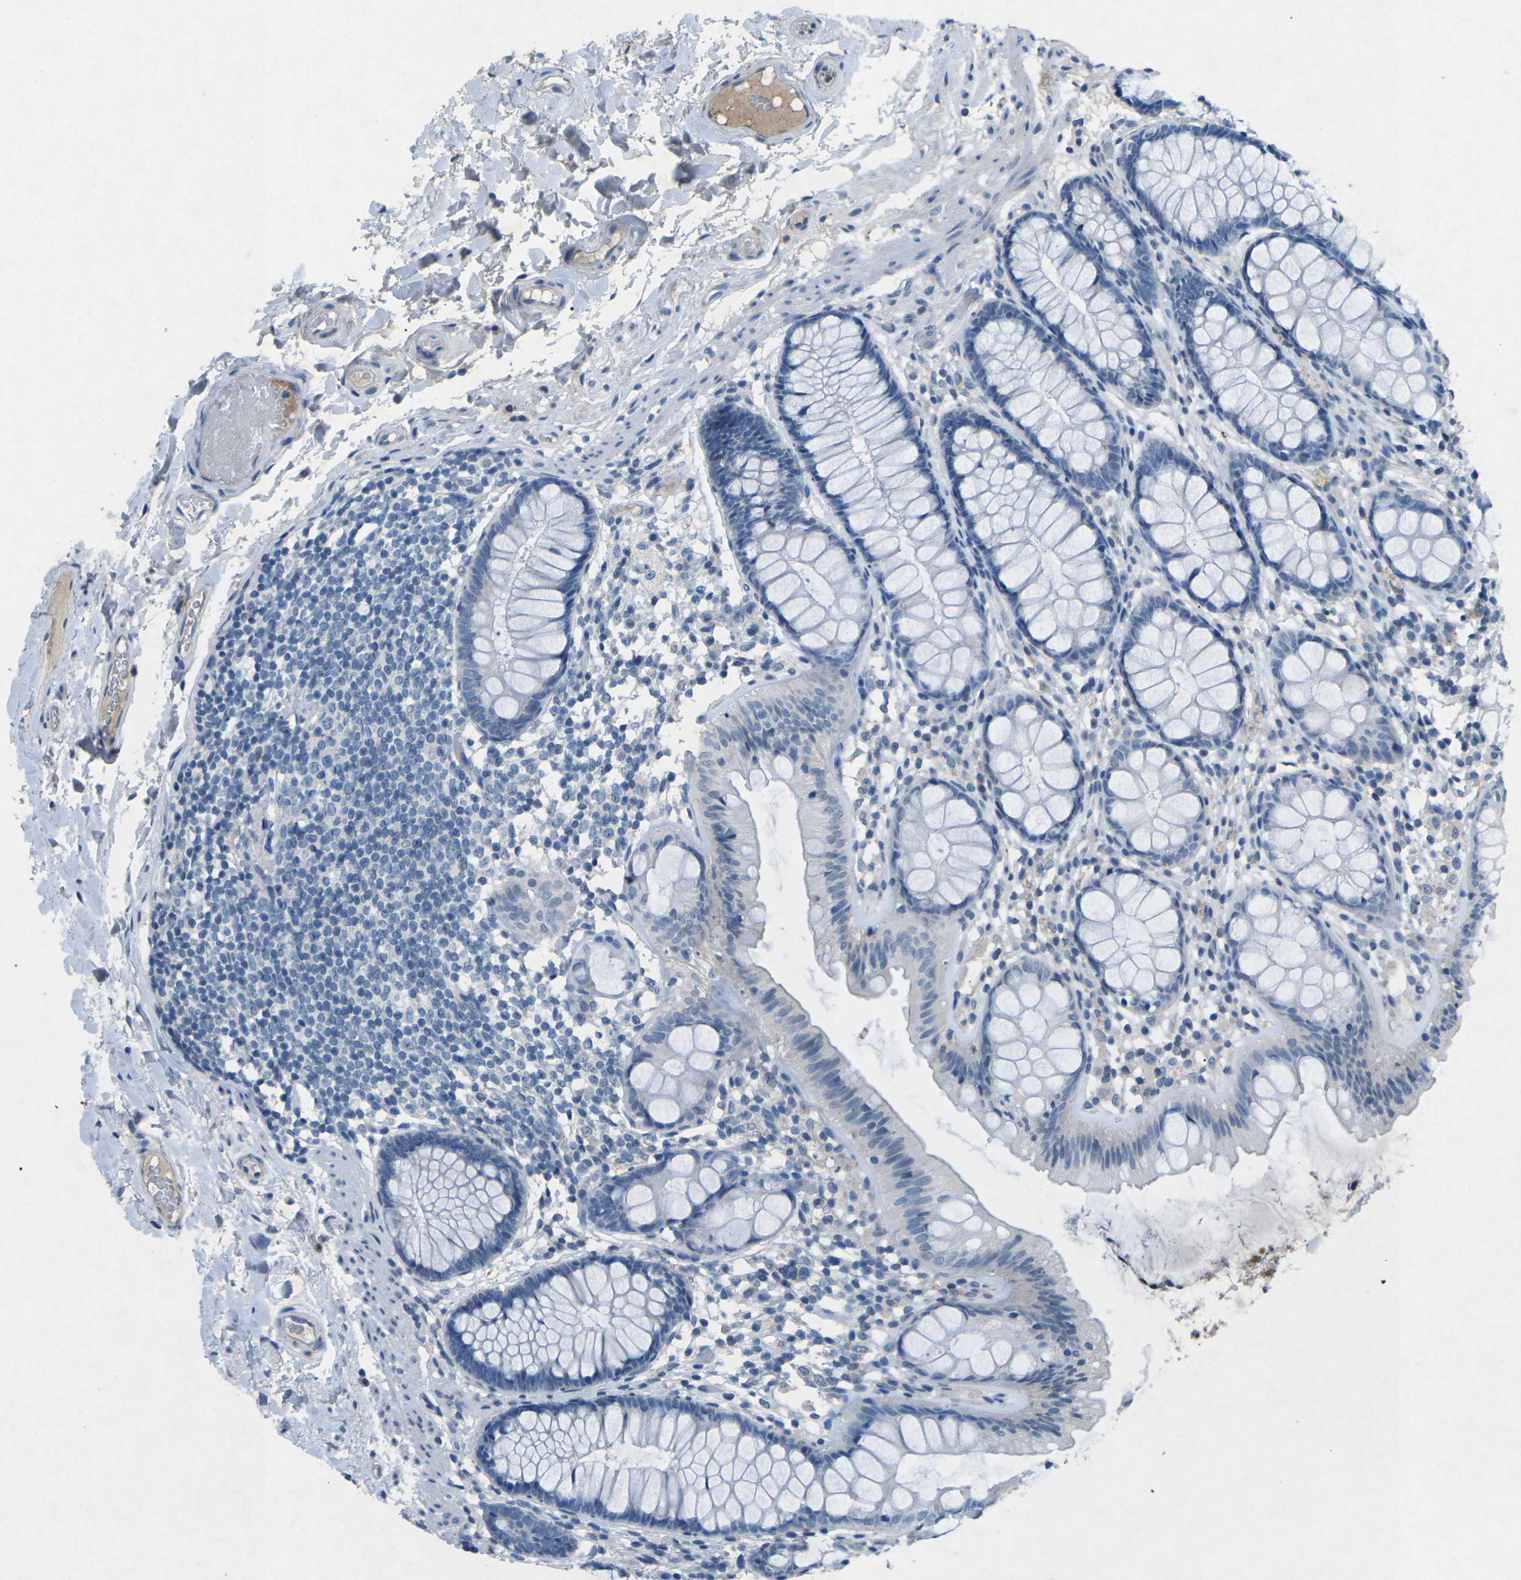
{"staining": {"intensity": "negative", "quantity": "none", "location": "none"}, "tissue": "colon", "cell_type": "Endothelial cells", "image_type": "normal", "snomed": [{"axis": "morphology", "description": "Normal tissue, NOS"}, {"axis": "topography", "description": "Colon"}], "caption": "A high-resolution histopathology image shows immunohistochemistry (IHC) staining of normal colon, which displays no significant expression in endothelial cells.", "gene": "A1BG", "patient": {"sex": "female", "age": 56}}